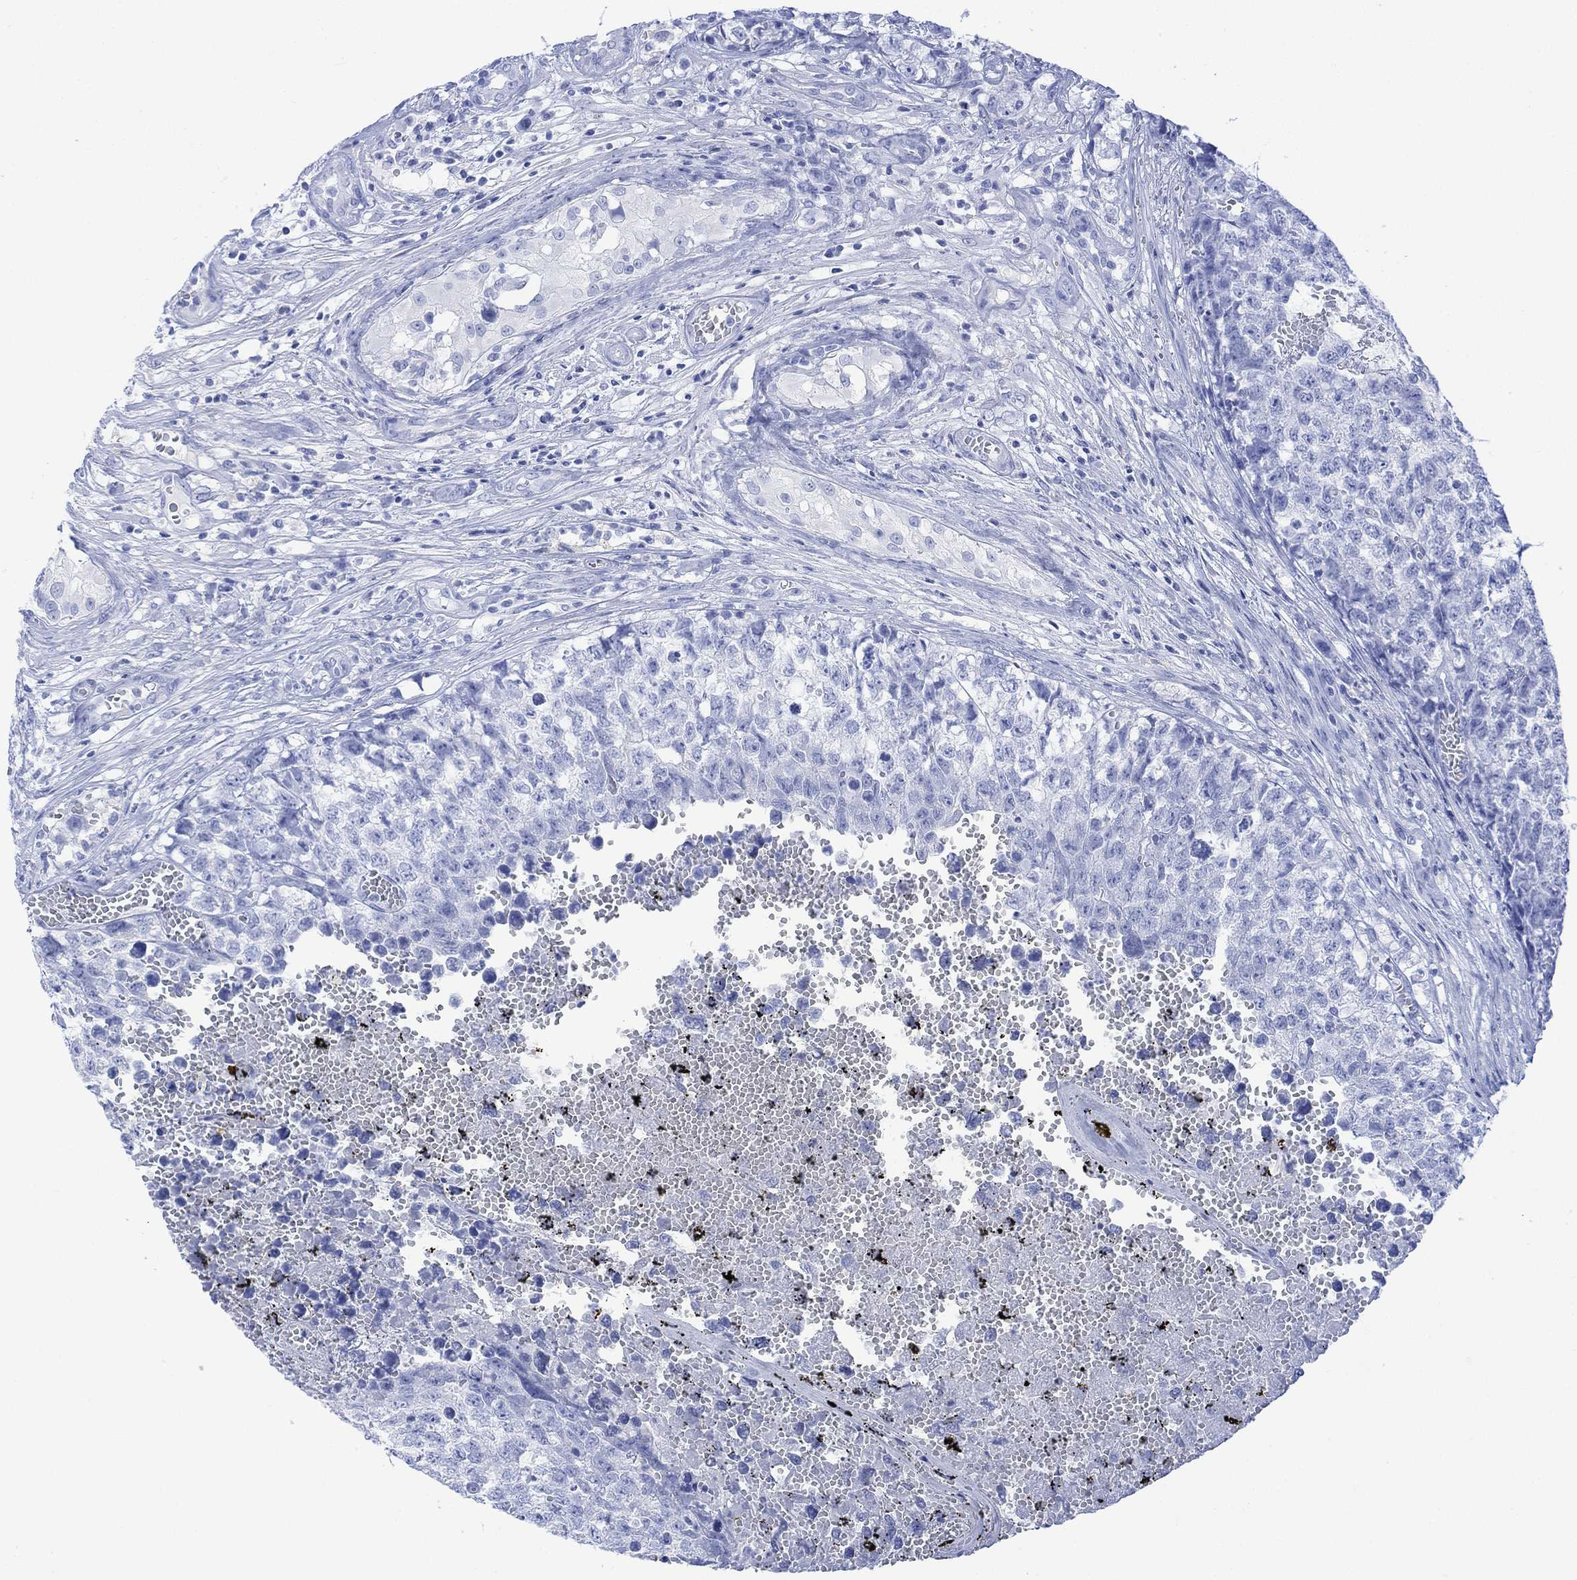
{"staining": {"intensity": "negative", "quantity": "none", "location": "none"}, "tissue": "testis cancer", "cell_type": "Tumor cells", "image_type": "cancer", "snomed": [{"axis": "morphology", "description": "Seminoma, NOS"}, {"axis": "morphology", "description": "Carcinoma, Embryonal, NOS"}, {"axis": "topography", "description": "Testis"}], "caption": "This is an IHC histopathology image of human testis cancer. There is no expression in tumor cells.", "gene": "CELF4", "patient": {"sex": "male", "age": 22}}